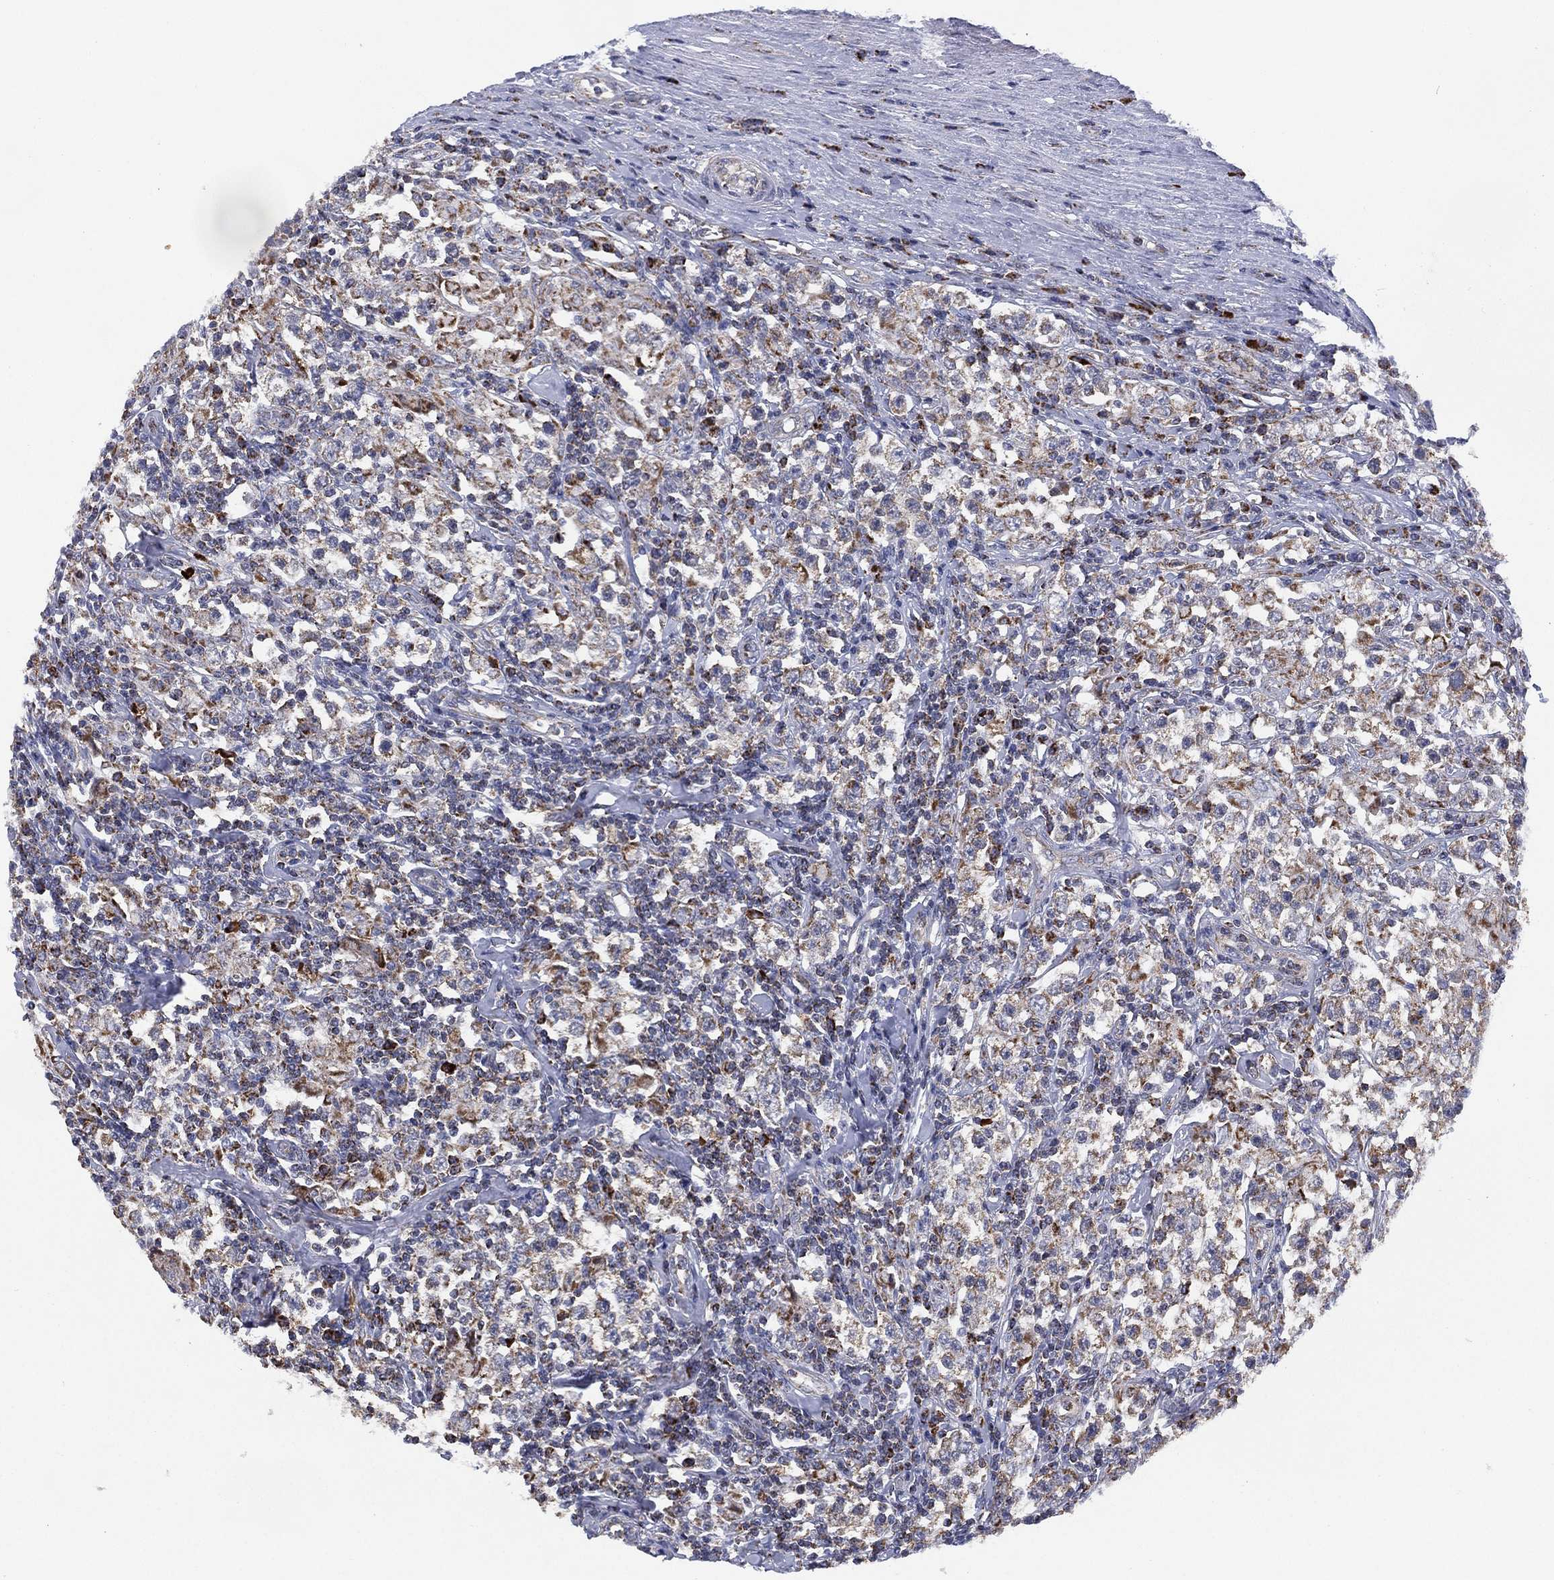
{"staining": {"intensity": "moderate", "quantity": "<25%", "location": "cytoplasmic/membranous"}, "tissue": "testis cancer", "cell_type": "Tumor cells", "image_type": "cancer", "snomed": [{"axis": "morphology", "description": "Seminoma, NOS"}, {"axis": "morphology", "description": "Carcinoma, Embryonal, NOS"}, {"axis": "topography", "description": "Testis"}], "caption": "Immunohistochemical staining of human embryonal carcinoma (testis) exhibits low levels of moderate cytoplasmic/membranous staining in about <25% of tumor cells.", "gene": "PPP2R5A", "patient": {"sex": "male", "age": 41}}